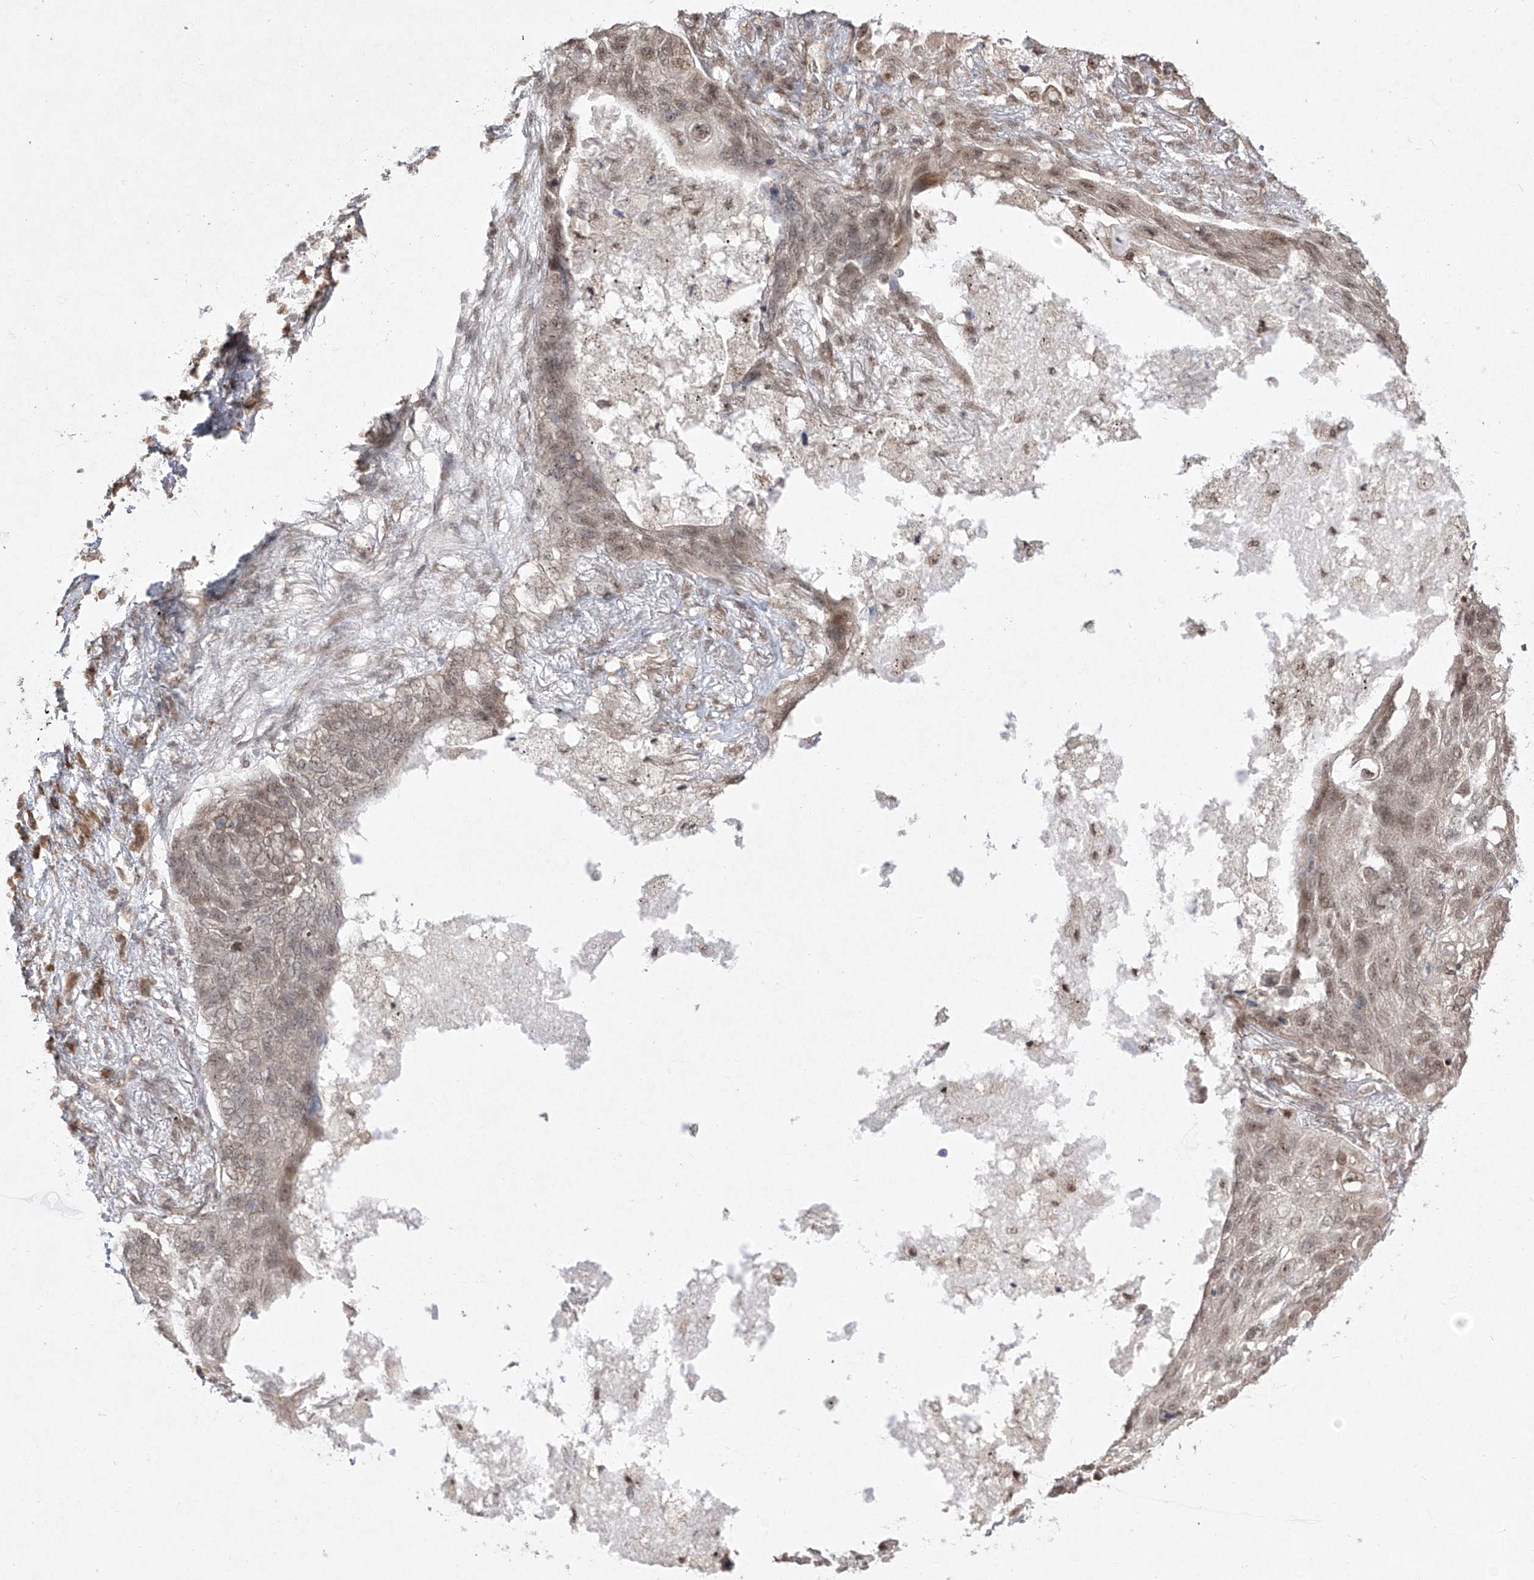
{"staining": {"intensity": "weak", "quantity": "25%-75%", "location": "nuclear"}, "tissue": "lung cancer", "cell_type": "Tumor cells", "image_type": "cancer", "snomed": [{"axis": "morphology", "description": "Squamous cell carcinoma, NOS"}, {"axis": "topography", "description": "Lung"}], "caption": "Protein positivity by IHC demonstrates weak nuclear positivity in approximately 25%-75% of tumor cells in lung squamous cell carcinoma. (brown staining indicates protein expression, while blue staining denotes nuclei).", "gene": "SNRNP27", "patient": {"sex": "female", "age": 63}}